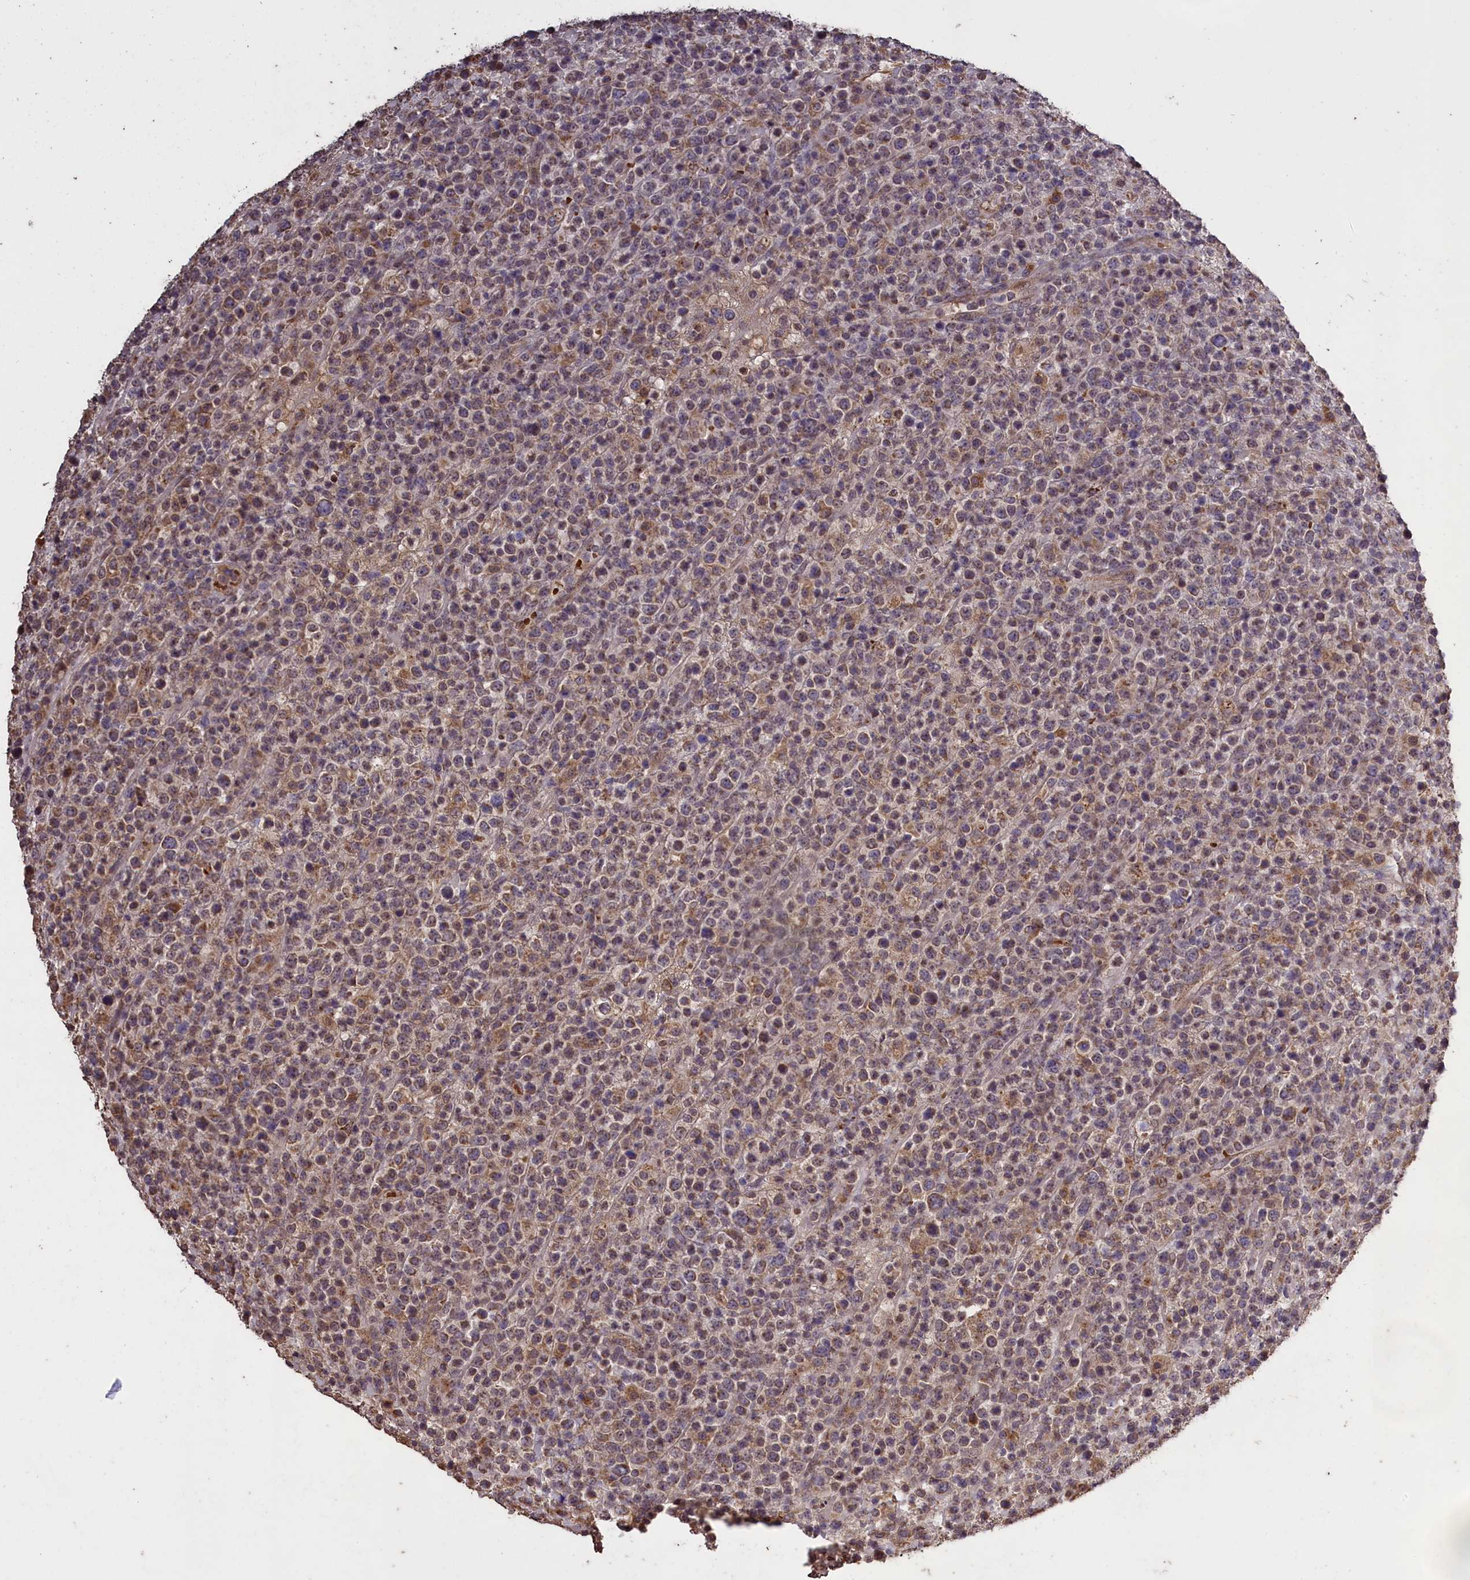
{"staining": {"intensity": "weak", "quantity": "25%-75%", "location": "cytoplasmic/membranous"}, "tissue": "lymphoma", "cell_type": "Tumor cells", "image_type": "cancer", "snomed": [{"axis": "morphology", "description": "Malignant lymphoma, non-Hodgkin's type, High grade"}, {"axis": "topography", "description": "Colon"}], "caption": "Lymphoma stained with DAB immunohistochemistry displays low levels of weak cytoplasmic/membranous staining in about 25%-75% of tumor cells.", "gene": "CLRN2", "patient": {"sex": "female", "age": 53}}